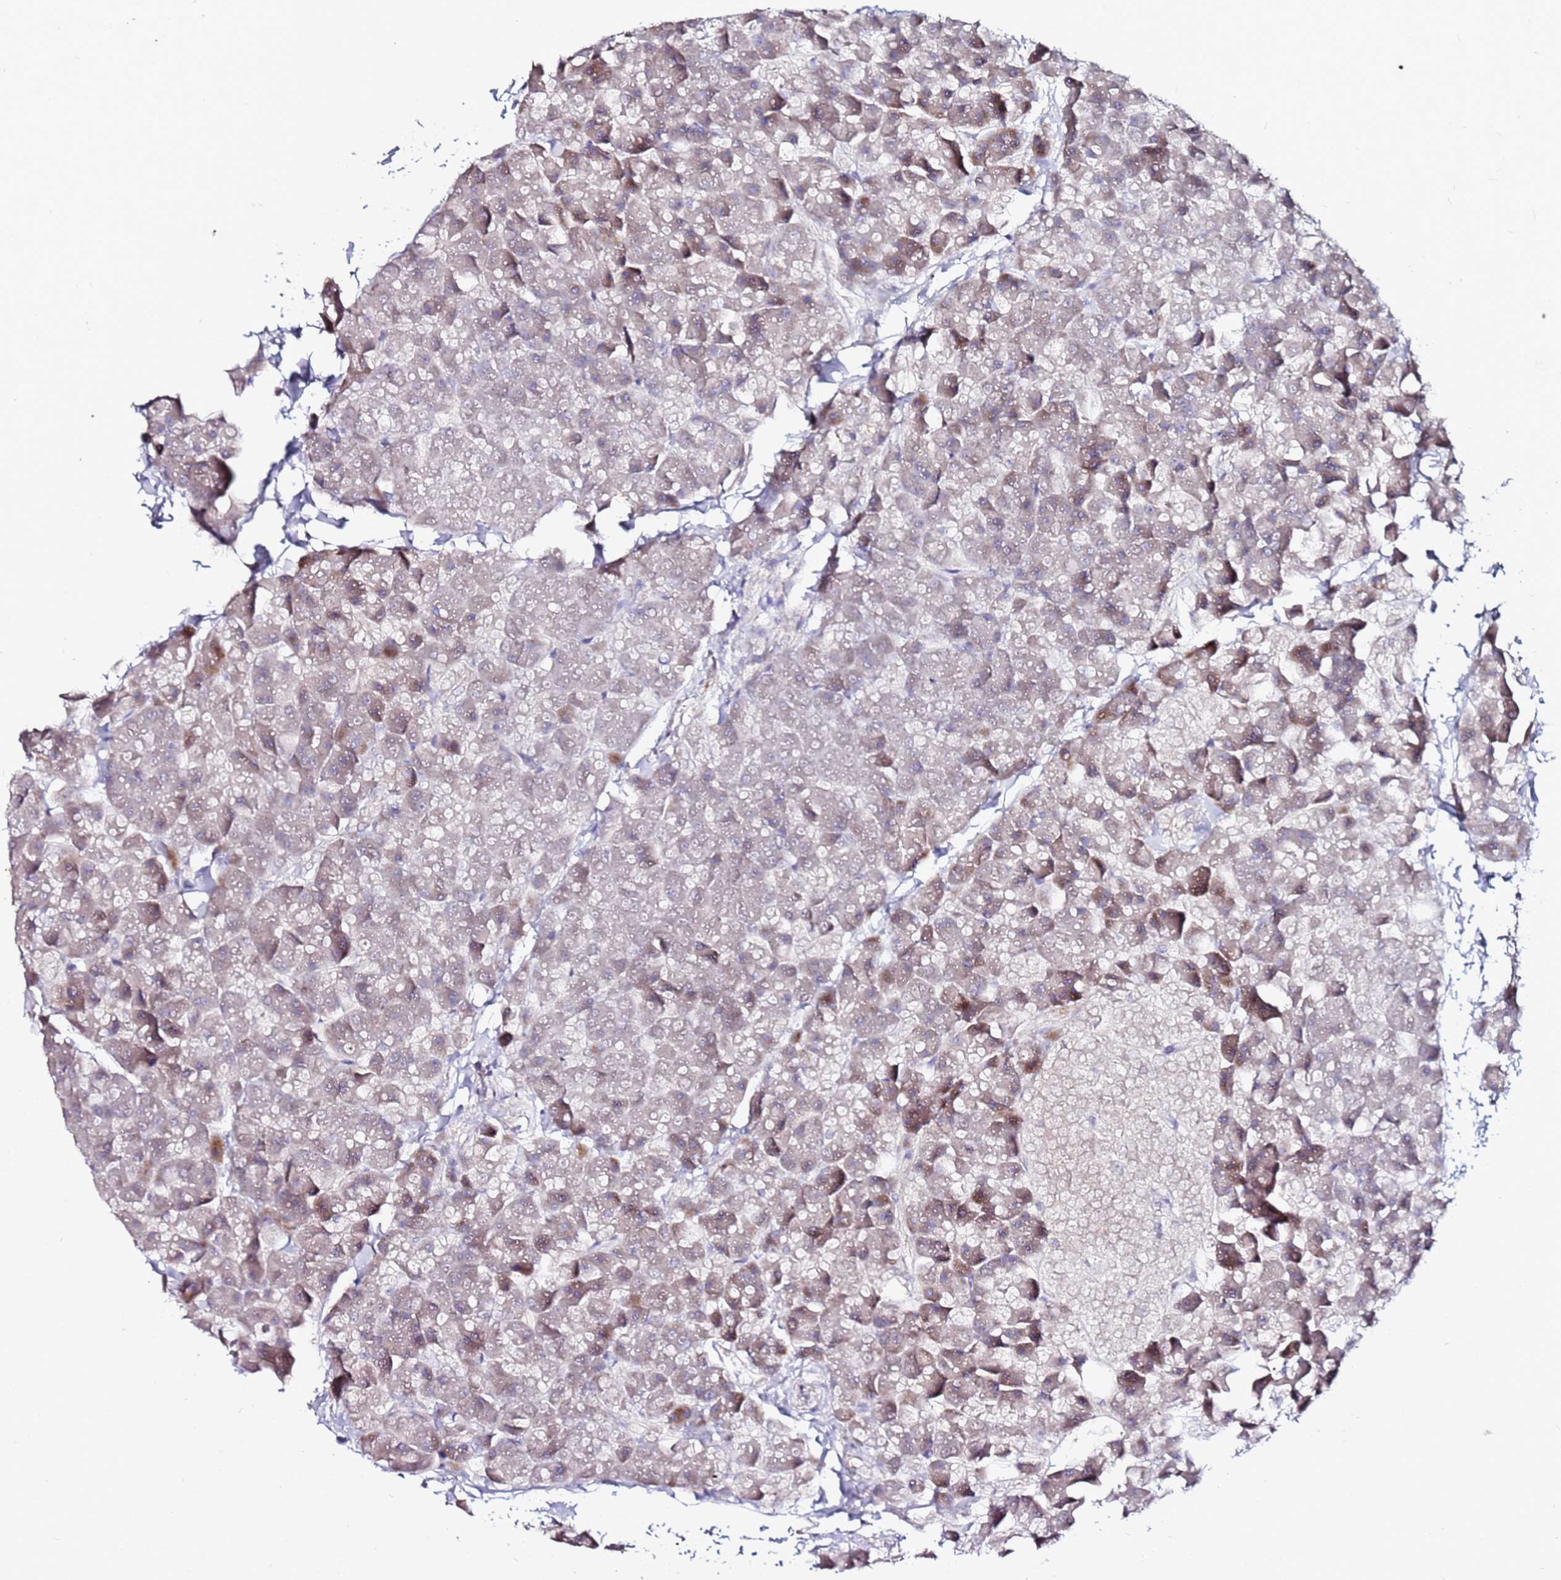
{"staining": {"intensity": "moderate", "quantity": "25%-75%", "location": "cytoplasmic/membranous"}, "tissue": "pancreas", "cell_type": "Exocrine glandular cells", "image_type": "normal", "snomed": [{"axis": "morphology", "description": "Normal tissue, NOS"}, {"axis": "topography", "description": "Pancreas"}], "caption": "The micrograph shows immunohistochemical staining of benign pancreas. There is moderate cytoplasmic/membranous positivity is seen in approximately 25%-75% of exocrine glandular cells. (DAB (3,3'-diaminobenzidine) IHC, brown staining for protein, blue staining for nuclei).", "gene": "SRRM5", "patient": {"sex": "male", "age": 35}}